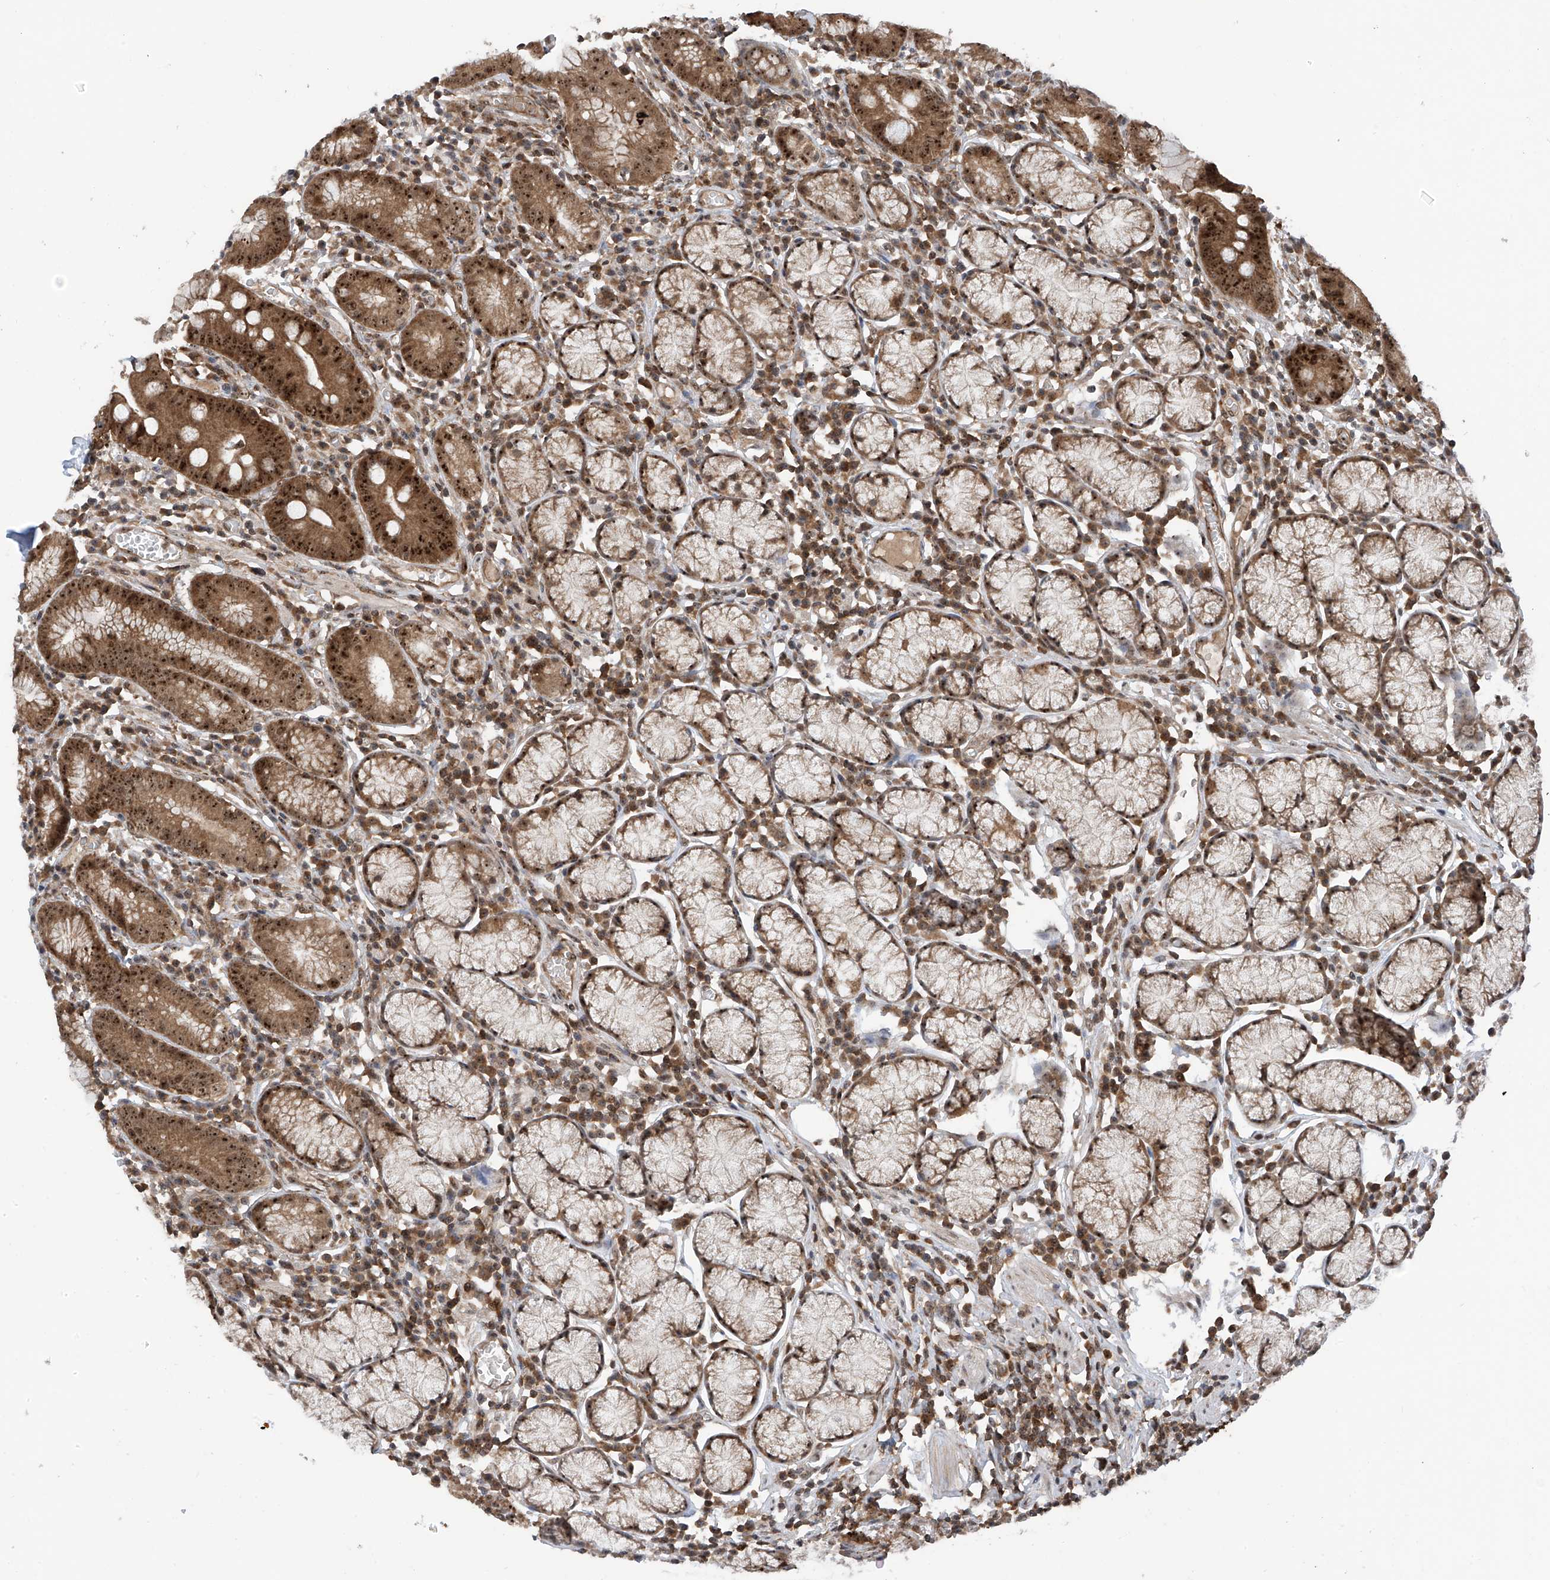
{"staining": {"intensity": "strong", "quantity": "25%-75%", "location": "cytoplasmic/membranous,nuclear"}, "tissue": "stomach", "cell_type": "Glandular cells", "image_type": "normal", "snomed": [{"axis": "morphology", "description": "Normal tissue, NOS"}, {"axis": "topography", "description": "Stomach"}], "caption": "This is an image of immunohistochemistry staining of benign stomach, which shows strong expression in the cytoplasmic/membranous,nuclear of glandular cells.", "gene": "C1orf131", "patient": {"sex": "male", "age": 55}}